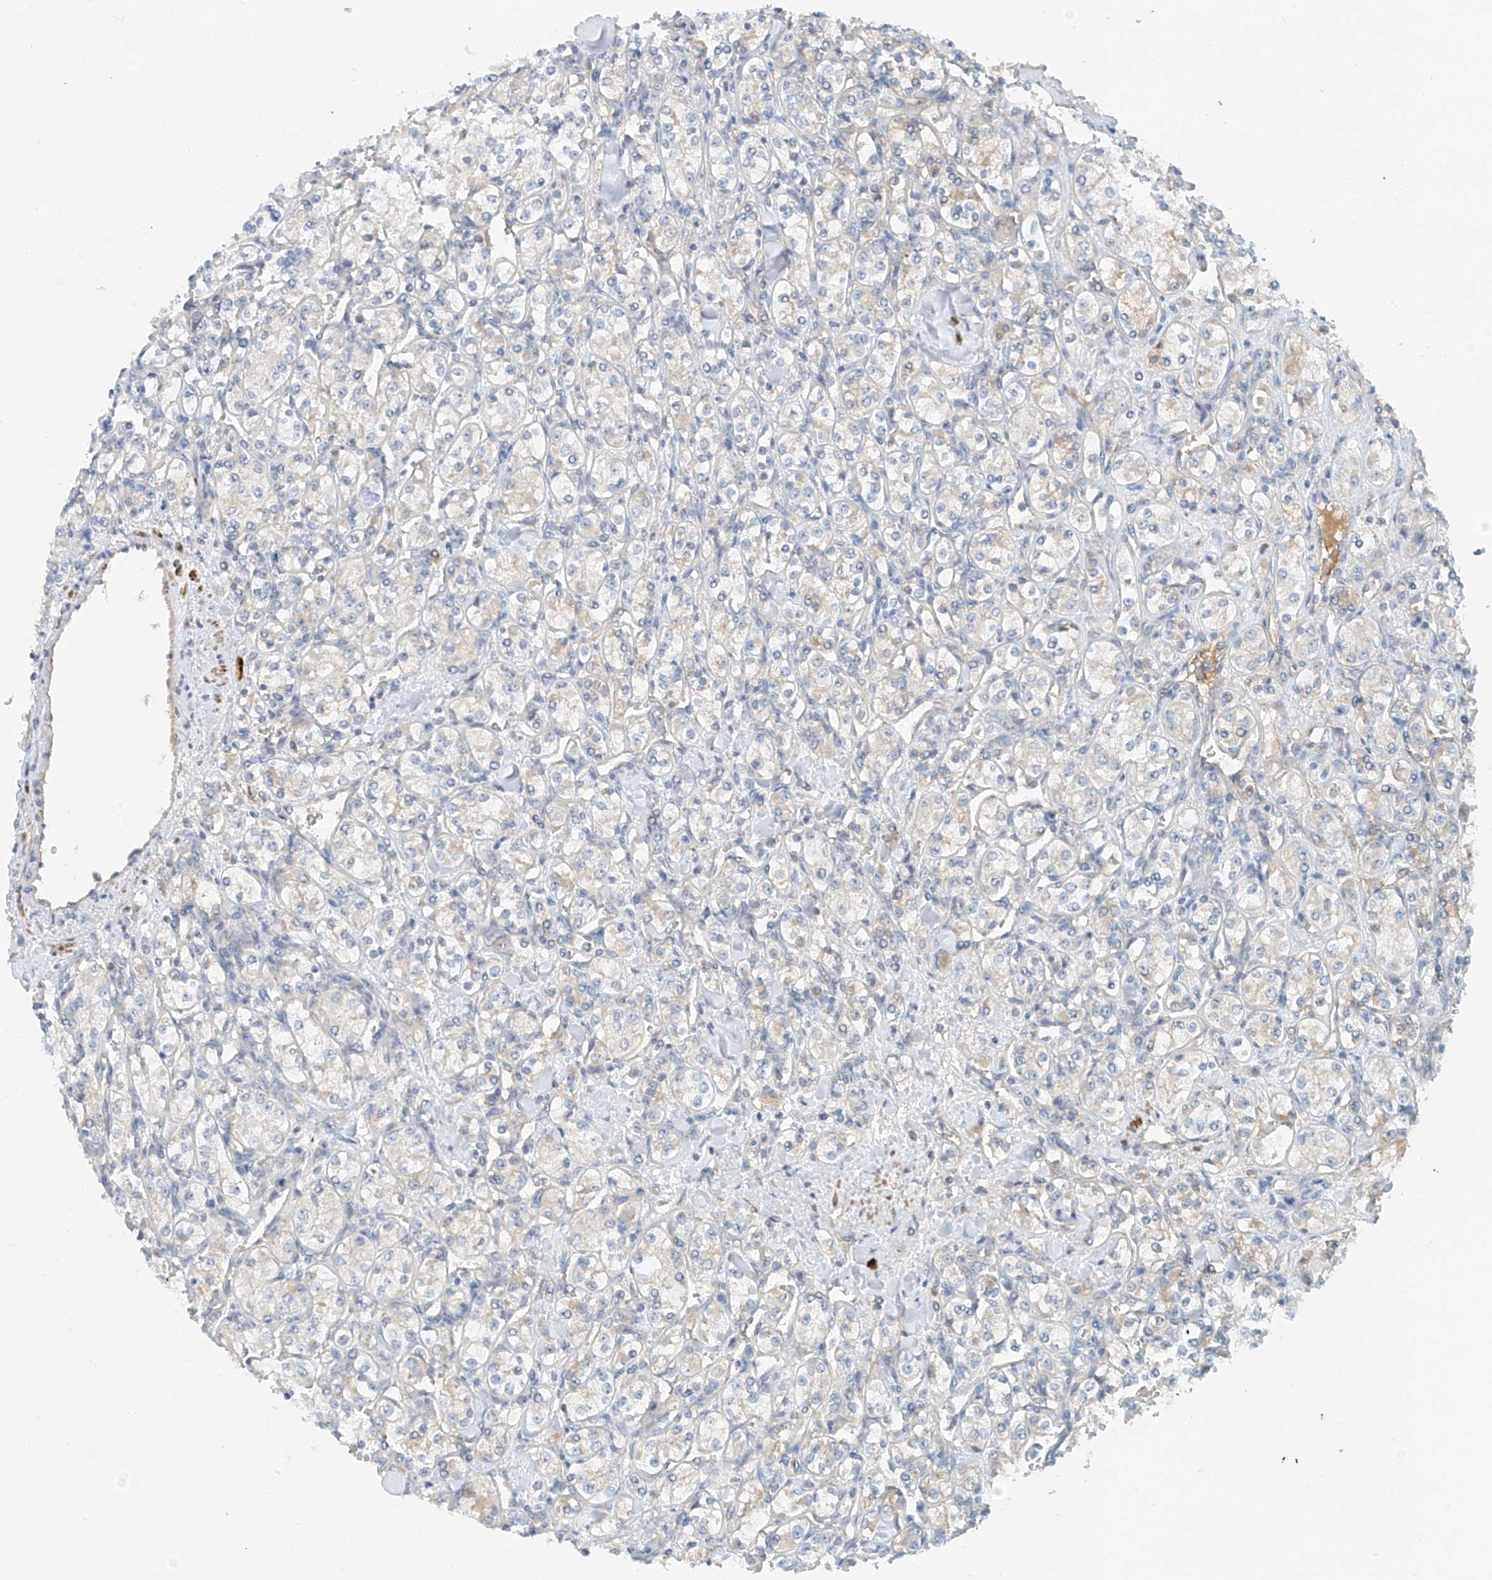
{"staining": {"intensity": "negative", "quantity": "none", "location": "none"}, "tissue": "renal cancer", "cell_type": "Tumor cells", "image_type": "cancer", "snomed": [{"axis": "morphology", "description": "Adenocarcinoma, NOS"}, {"axis": "topography", "description": "Kidney"}], "caption": "High magnification brightfield microscopy of adenocarcinoma (renal) stained with DAB (3,3'-diaminobenzidine) (brown) and counterstained with hematoxylin (blue): tumor cells show no significant staining.", "gene": "LYRM9", "patient": {"sex": "male", "age": 77}}